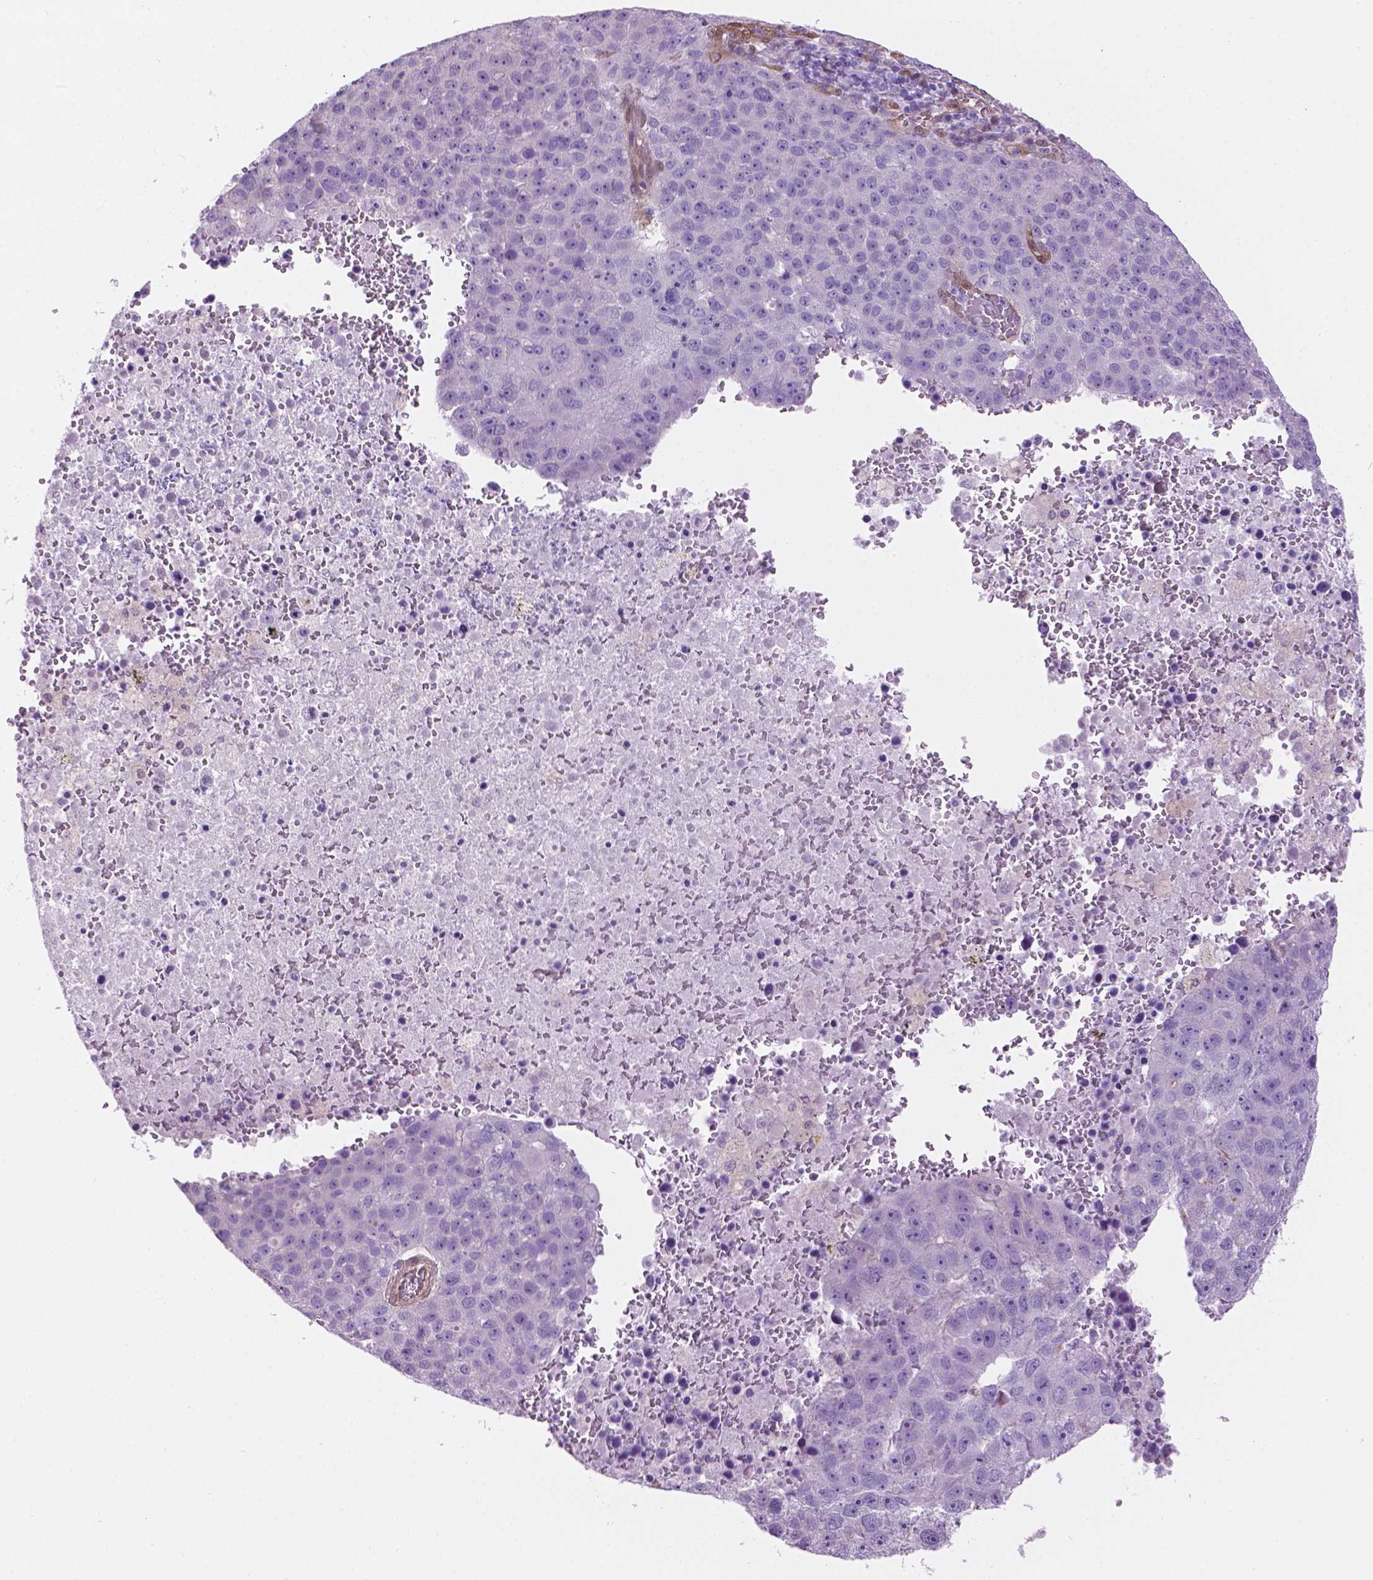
{"staining": {"intensity": "negative", "quantity": "none", "location": "none"}, "tissue": "pancreatic cancer", "cell_type": "Tumor cells", "image_type": "cancer", "snomed": [{"axis": "morphology", "description": "Adenocarcinoma, NOS"}, {"axis": "topography", "description": "Pancreas"}], "caption": "Immunohistochemistry histopathology image of neoplastic tissue: pancreatic adenocarcinoma stained with DAB (3,3'-diaminobenzidine) reveals no significant protein positivity in tumor cells. The staining was performed using DAB (3,3'-diaminobenzidine) to visualize the protein expression in brown, while the nuclei were stained in blue with hematoxylin (Magnification: 20x).", "gene": "CLIC4", "patient": {"sex": "female", "age": 61}}